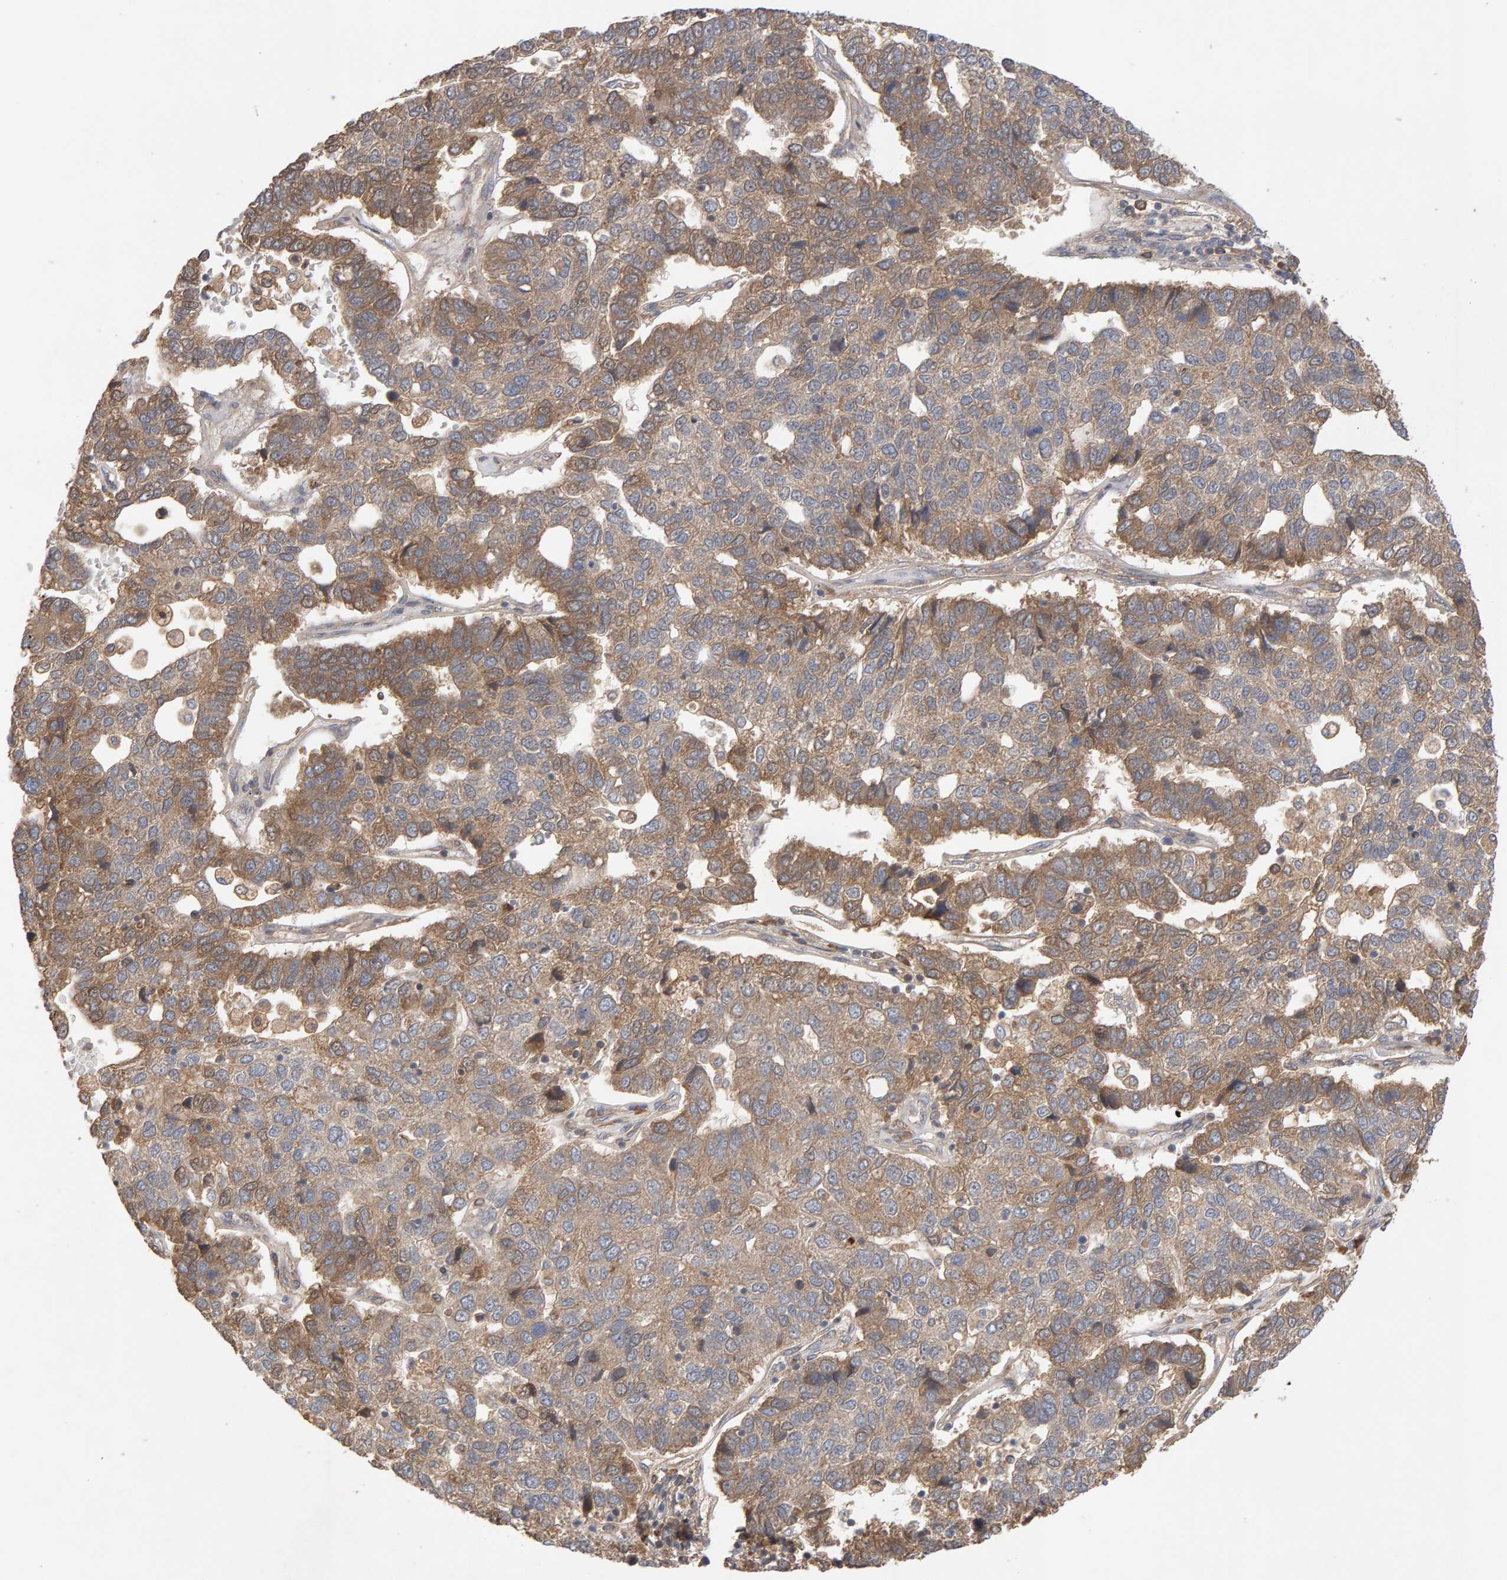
{"staining": {"intensity": "moderate", "quantity": ">75%", "location": "cytoplasmic/membranous"}, "tissue": "pancreatic cancer", "cell_type": "Tumor cells", "image_type": "cancer", "snomed": [{"axis": "morphology", "description": "Adenocarcinoma, NOS"}, {"axis": "topography", "description": "Pancreas"}], "caption": "Pancreatic cancer was stained to show a protein in brown. There is medium levels of moderate cytoplasmic/membranous positivity in approximately >75% of tumor cells.", "gene": "RNF19A", "patient": {"sex": "female", "age": 61}}